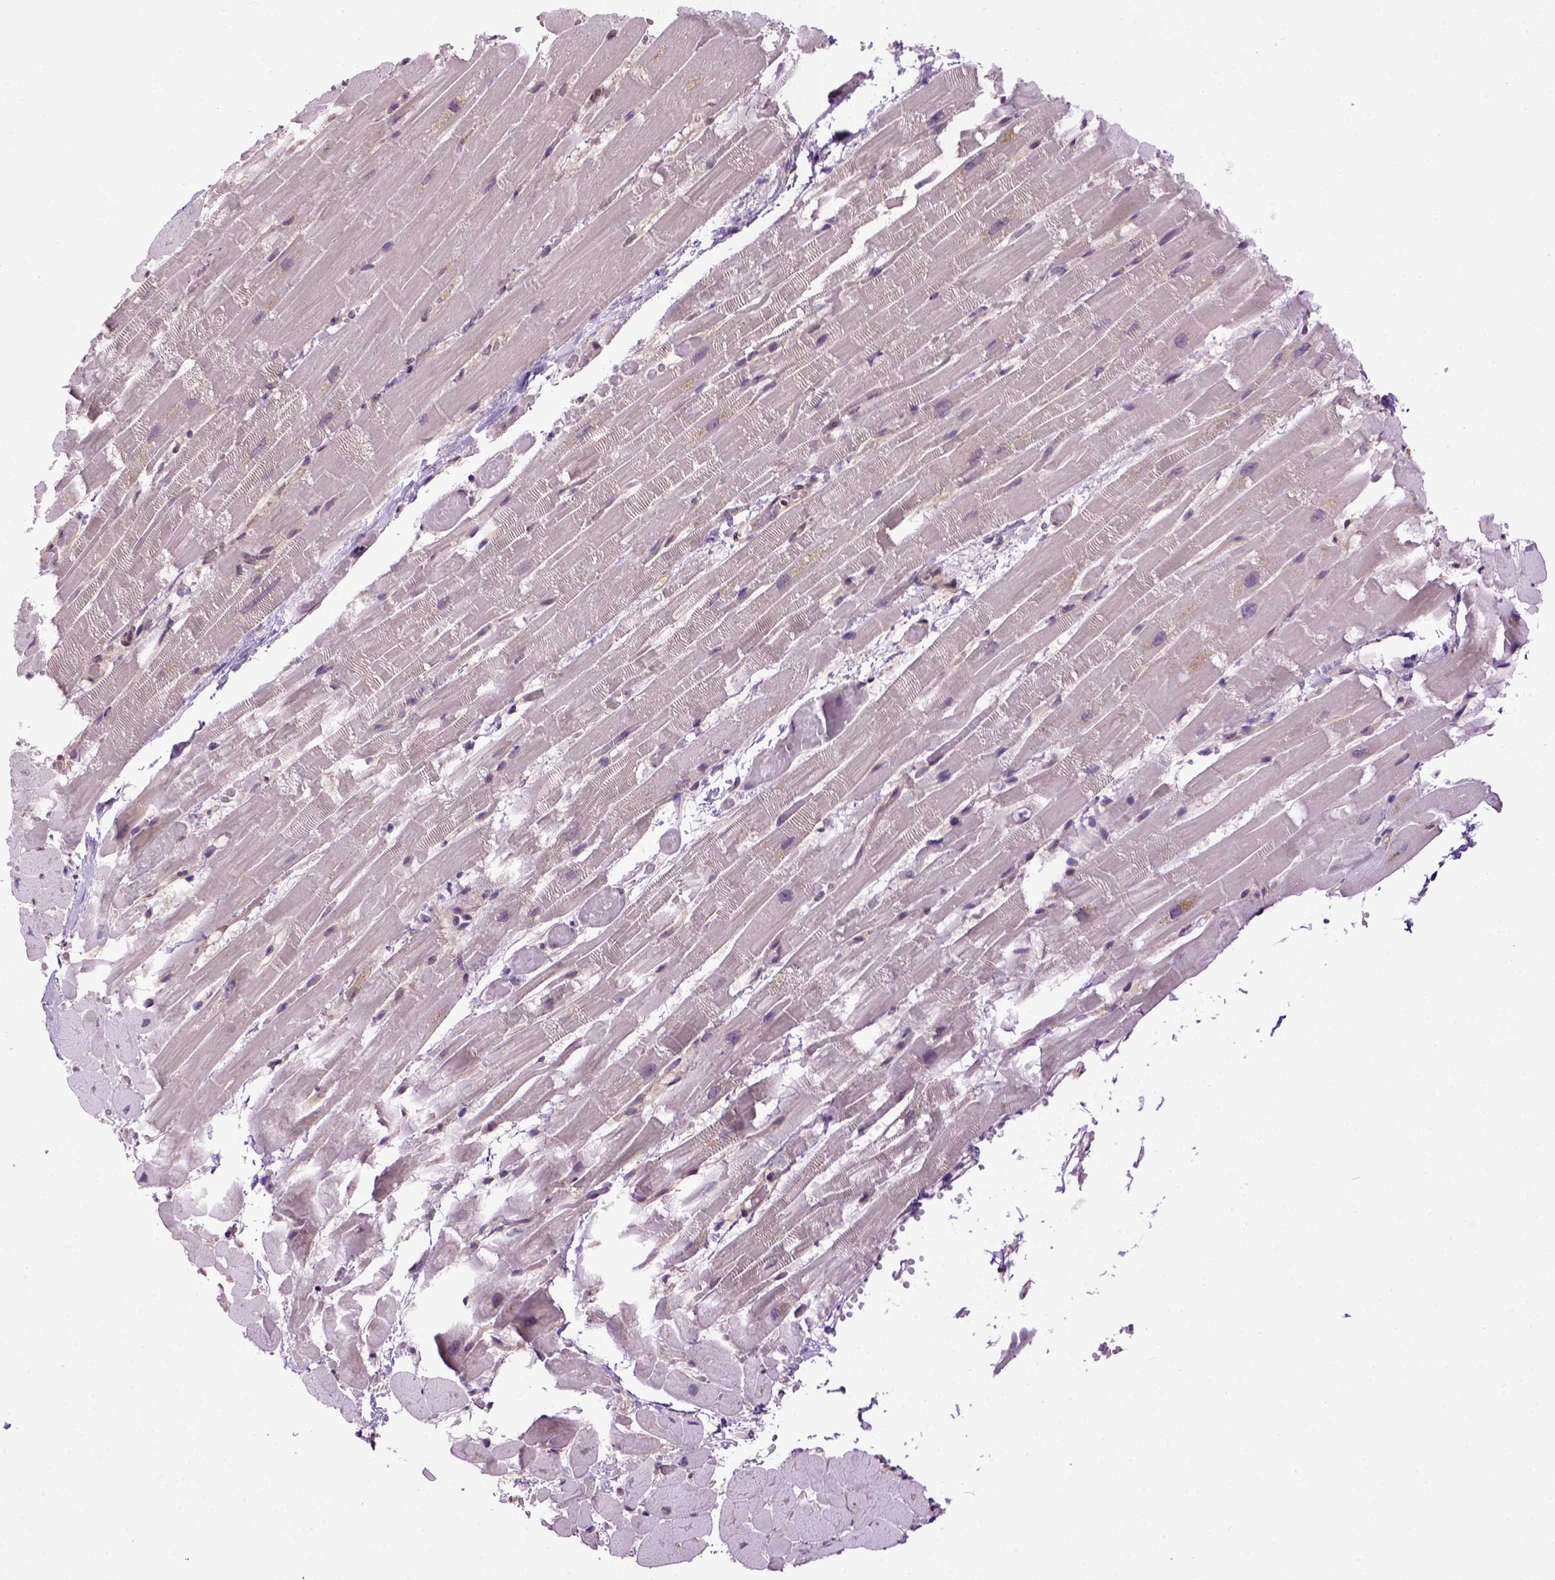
{"staining": {"intensity": "negative", "quantity": "none", "location": "none"}, "tissue": "heart muscle", "cell_type": "Cardiomyocytes", "image_type": "normal", "snomed": [{"axis": "morphology", "description": "Normal tissue, NOS"}, {"axis": "topography", "description": "Heart"}], "caption": "DAB immunohistochemical staining of normal heart muscle exhibits no significant positivity in cardiomyocytes.", "gene": "WDR48", "patient": {"sex": "male", "age": 37}}